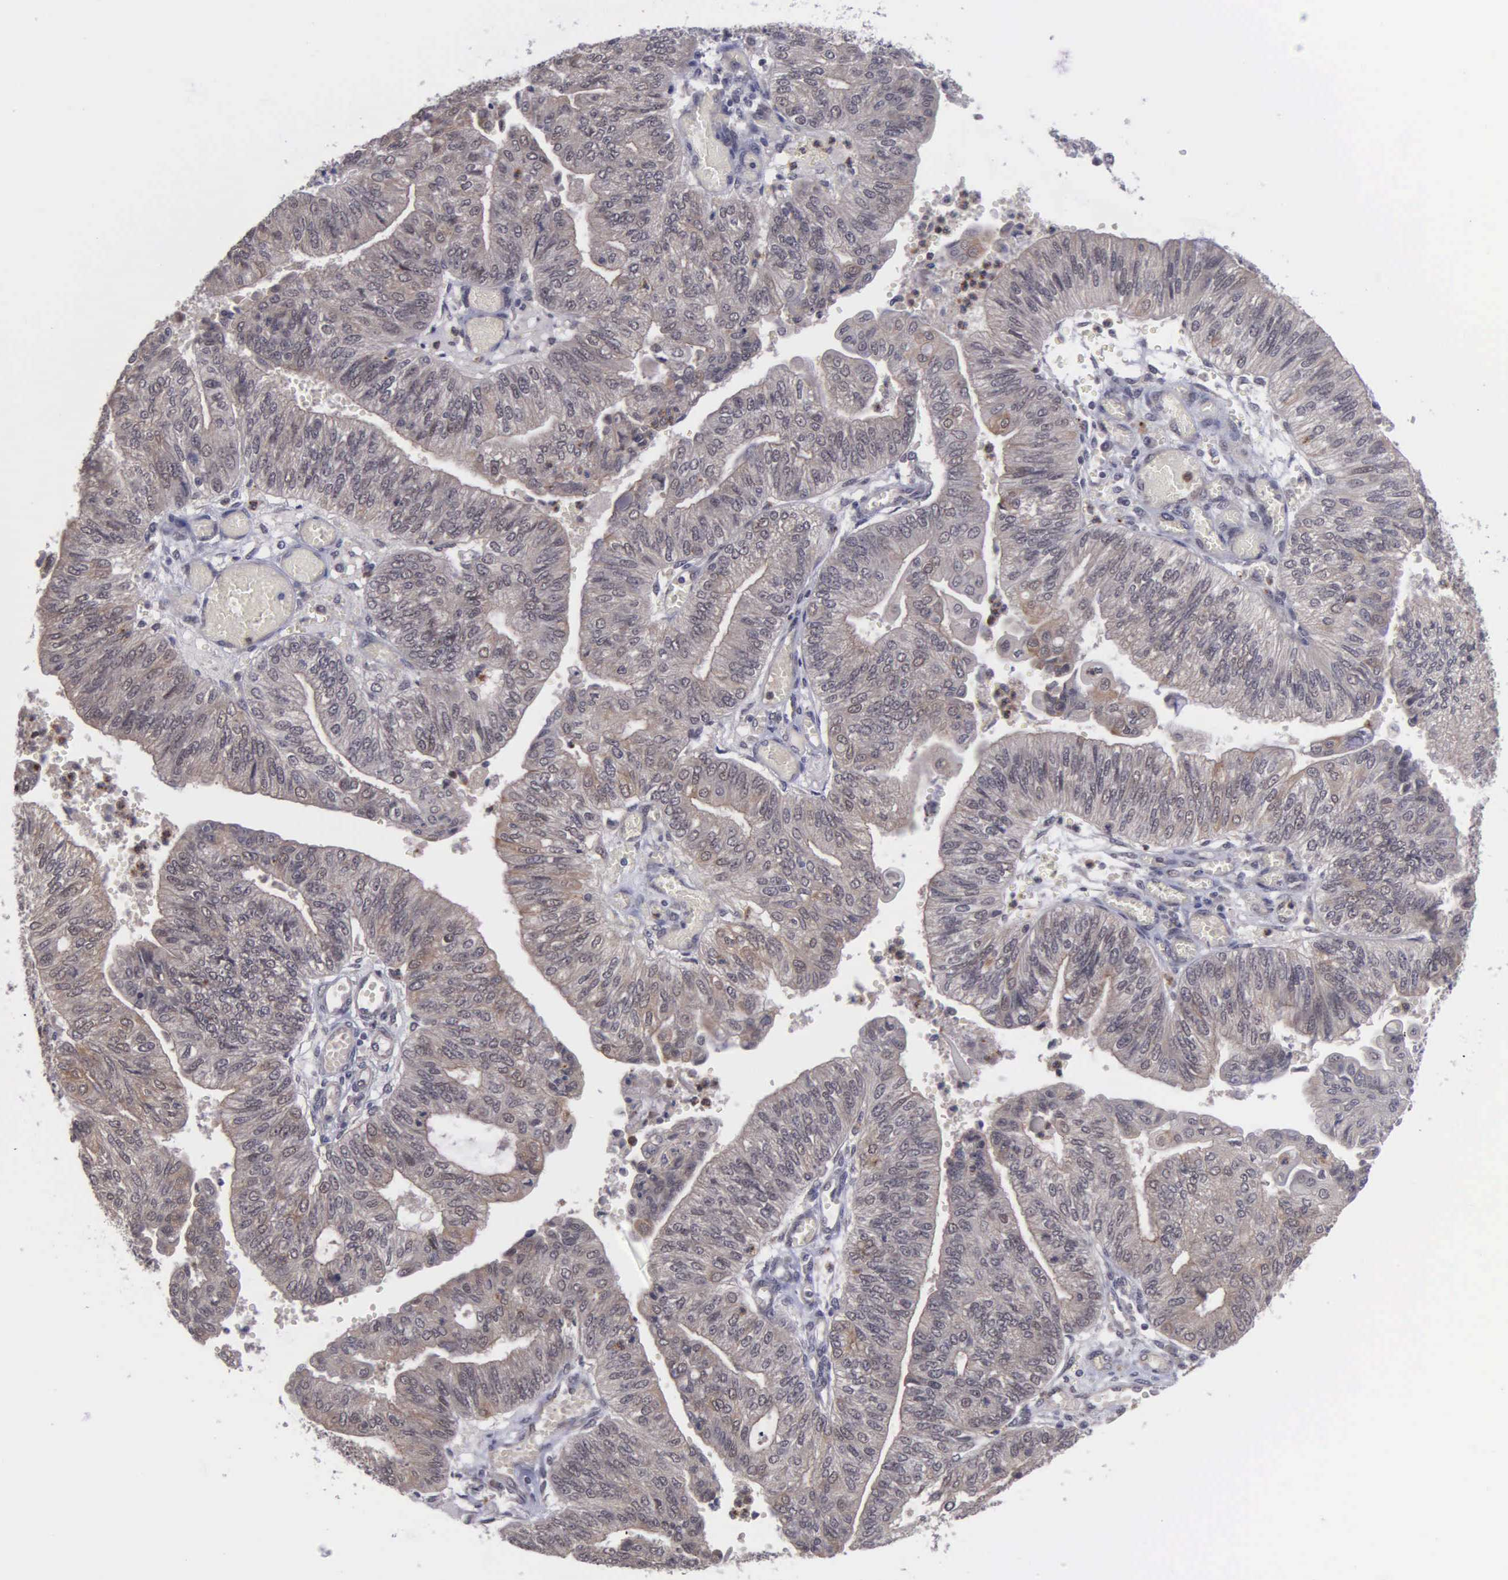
{"staining": {"intensity": "weak", "quantity": ">75%", "location": "cytoplasmic/membranous"}, "tissue": "endometrial cancer", "cell_type": "Tumor cells", "image_type": "cancer", "snomed": [{"axis": "morphology", "description": "Adenocarcinoma, NOS"}, {"axis": "topography", "description": "Endometrium"}], "caption": "This histopathology image displays immunohistochemistry staining of human endometrial cancer, with low weak cytoplasmic/membranous positivity in about >75% of tumor cells.", "gene": "MAP3K9", "patient": {"sex": "female", "age": 59}}